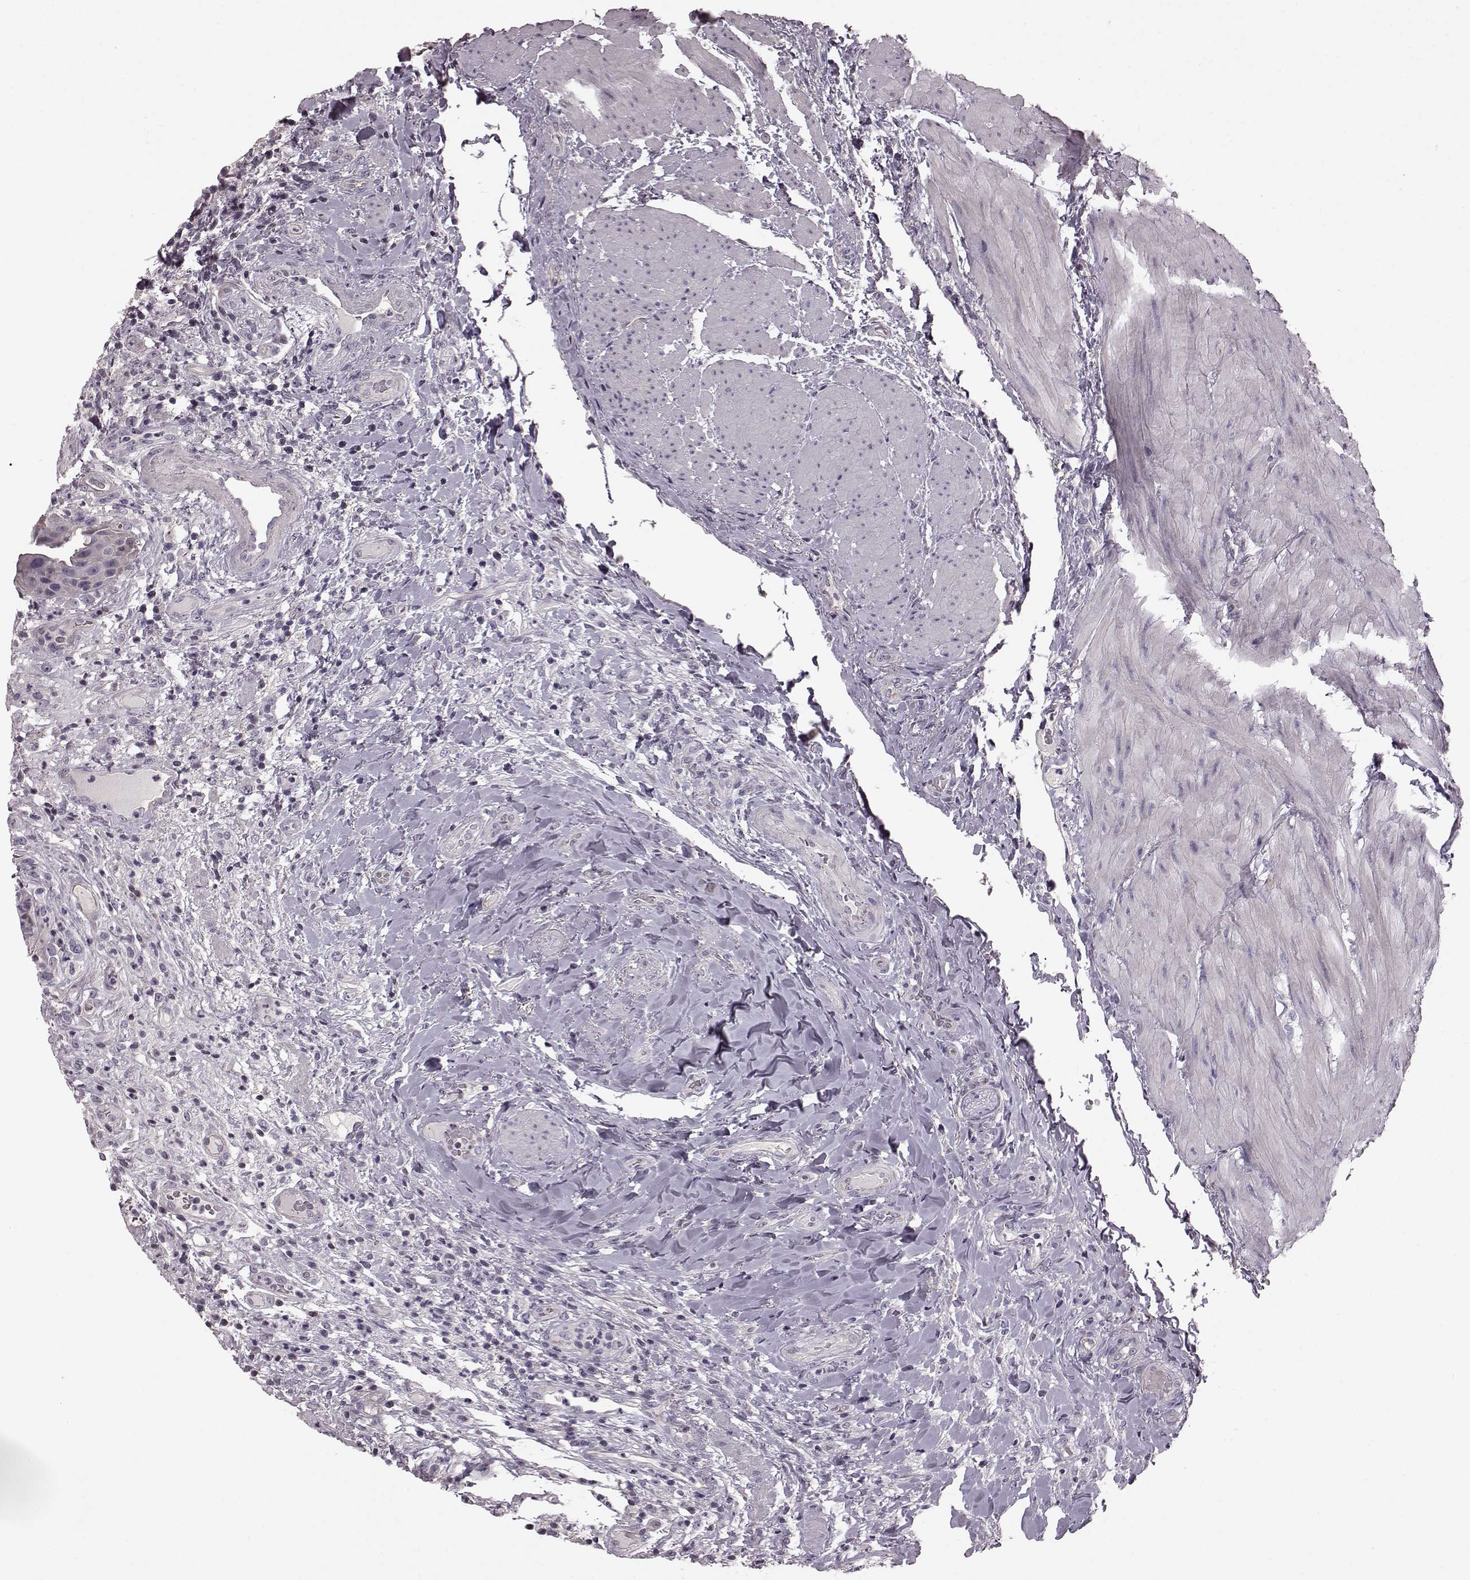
{"staining": {"intensity": "negative", "quantity": "none", "location": "none"}, "tissue": "urinary bladder", "cell_type": "Urothelial cells", "image_type": "normal", "snomed": [{"axis": "morphology", "description": "Normal tissue, NOS"}, {"axis": "topography", "description": "Urinary bladder"}], "caption": "An IHC photomicrograph of benign urinary bladder is shown. There is no staining in urothelial cells of urinary bladder. The staining was performed using DAB (3,3'-diaminobenzidine) to visualize the protein expression in brown, while the nuclei were stained in blue with hematoxylin (Magnification: 20x).", "gene": "PDCD1", "patient": {"sex": "male", "age": 66}}